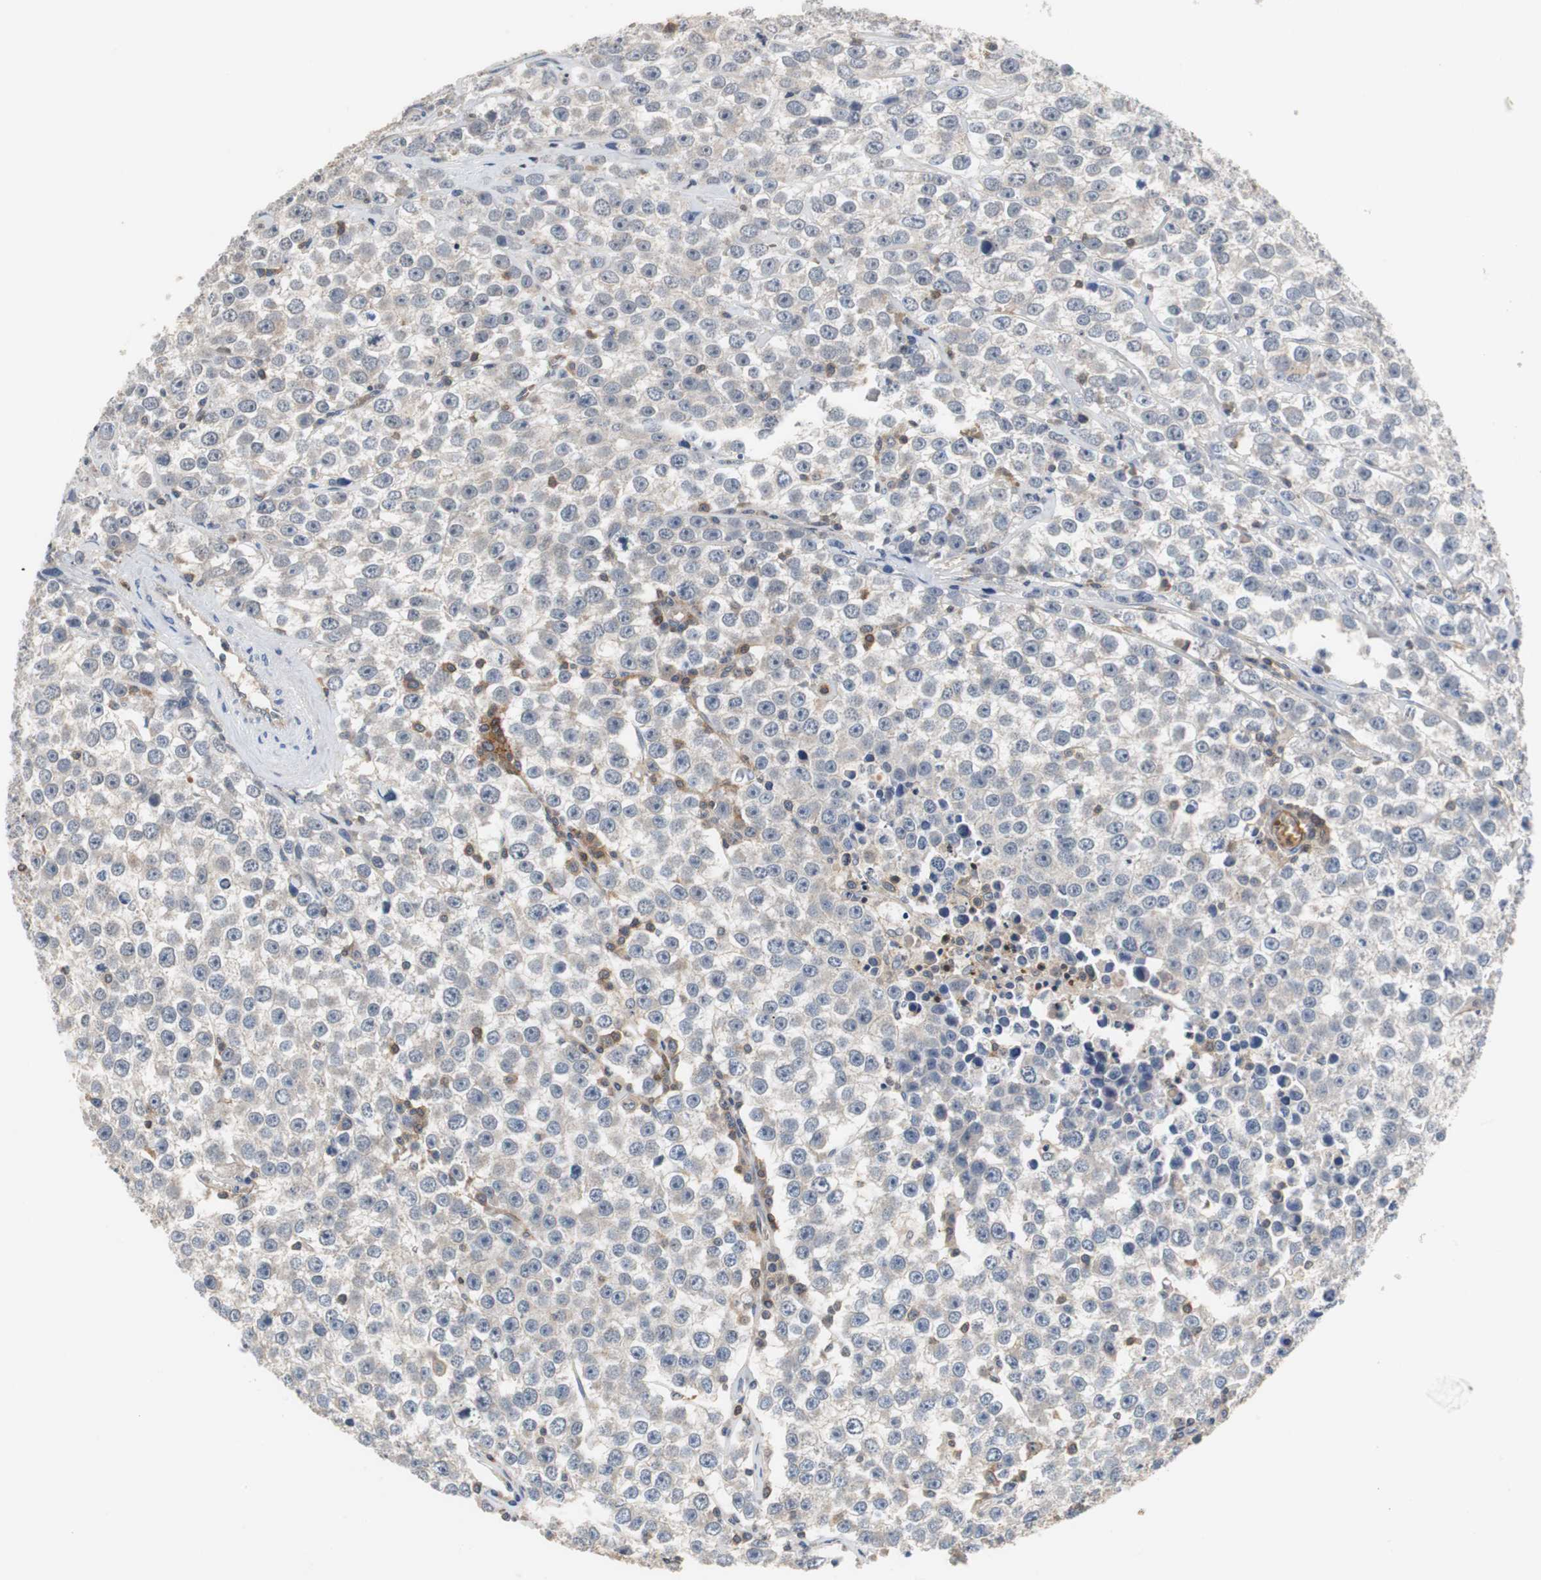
{"staining": {"intensity": "weak", "quantity": "<25%", "location": "cytoplasmic/membranous"}, "tissue": "testis cancer", "cell_type": "Tumor cells", "image_type": "cancer", "snomed": [{"axis": "morphology", "description": "Seminoma, NOS"}, {"axis": "morphology", "description": "Carcinoma, Embryonal, NOS"}, {"axis": "topography", "description": "Testis"}], "caption": "The photomicrograph displays no staining of tumor cells in embryonal carcinoma (testis). (DAB (3,3'-diaminobenzidine) IHC, high magnification).", "gene": "CALB2", "patient": {"sex": "male", "age": 52}}